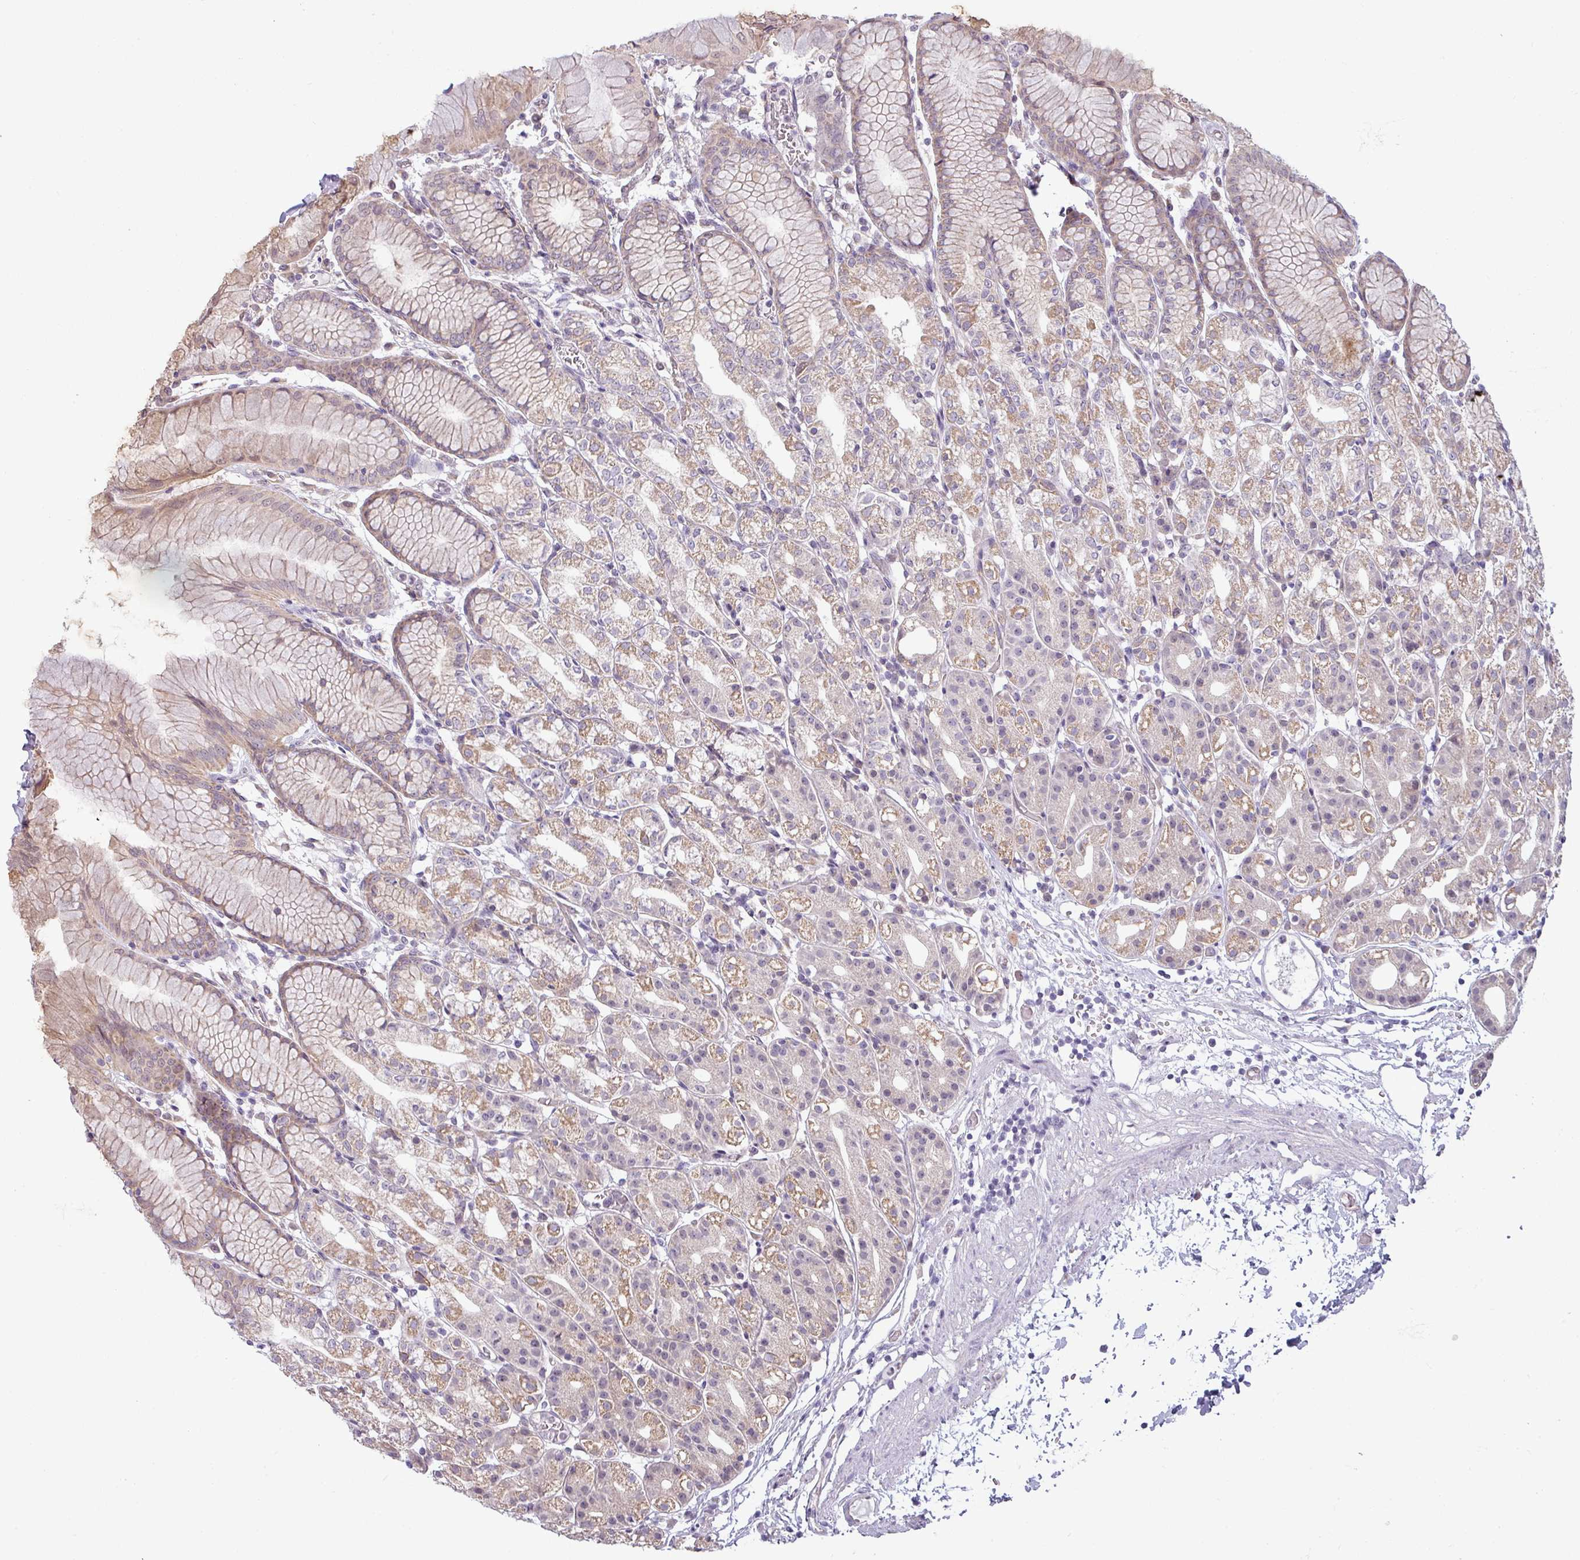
{"staining": {"intensity": "weak", "quantity": ">75%", "location": "cytoplasmic/membranous,nuclear"}, "tissue": "stomach", "cell_type": "Glandular cells", "image_type": "normal", "snomed": [{"axis": "morphology", "description": "Normal tissue, NOS"}, {"axis": "topography", "description": "Stomach"}], "caption": "Protein expression by immunohistochemistry (IHC) shows weak cytoplasmic/membranous,nuclear staining in approximately >75% of glandular cells in normal stomach.", "gene": "CCDC144A", "patient": {"sex": "female", "age": 57}}